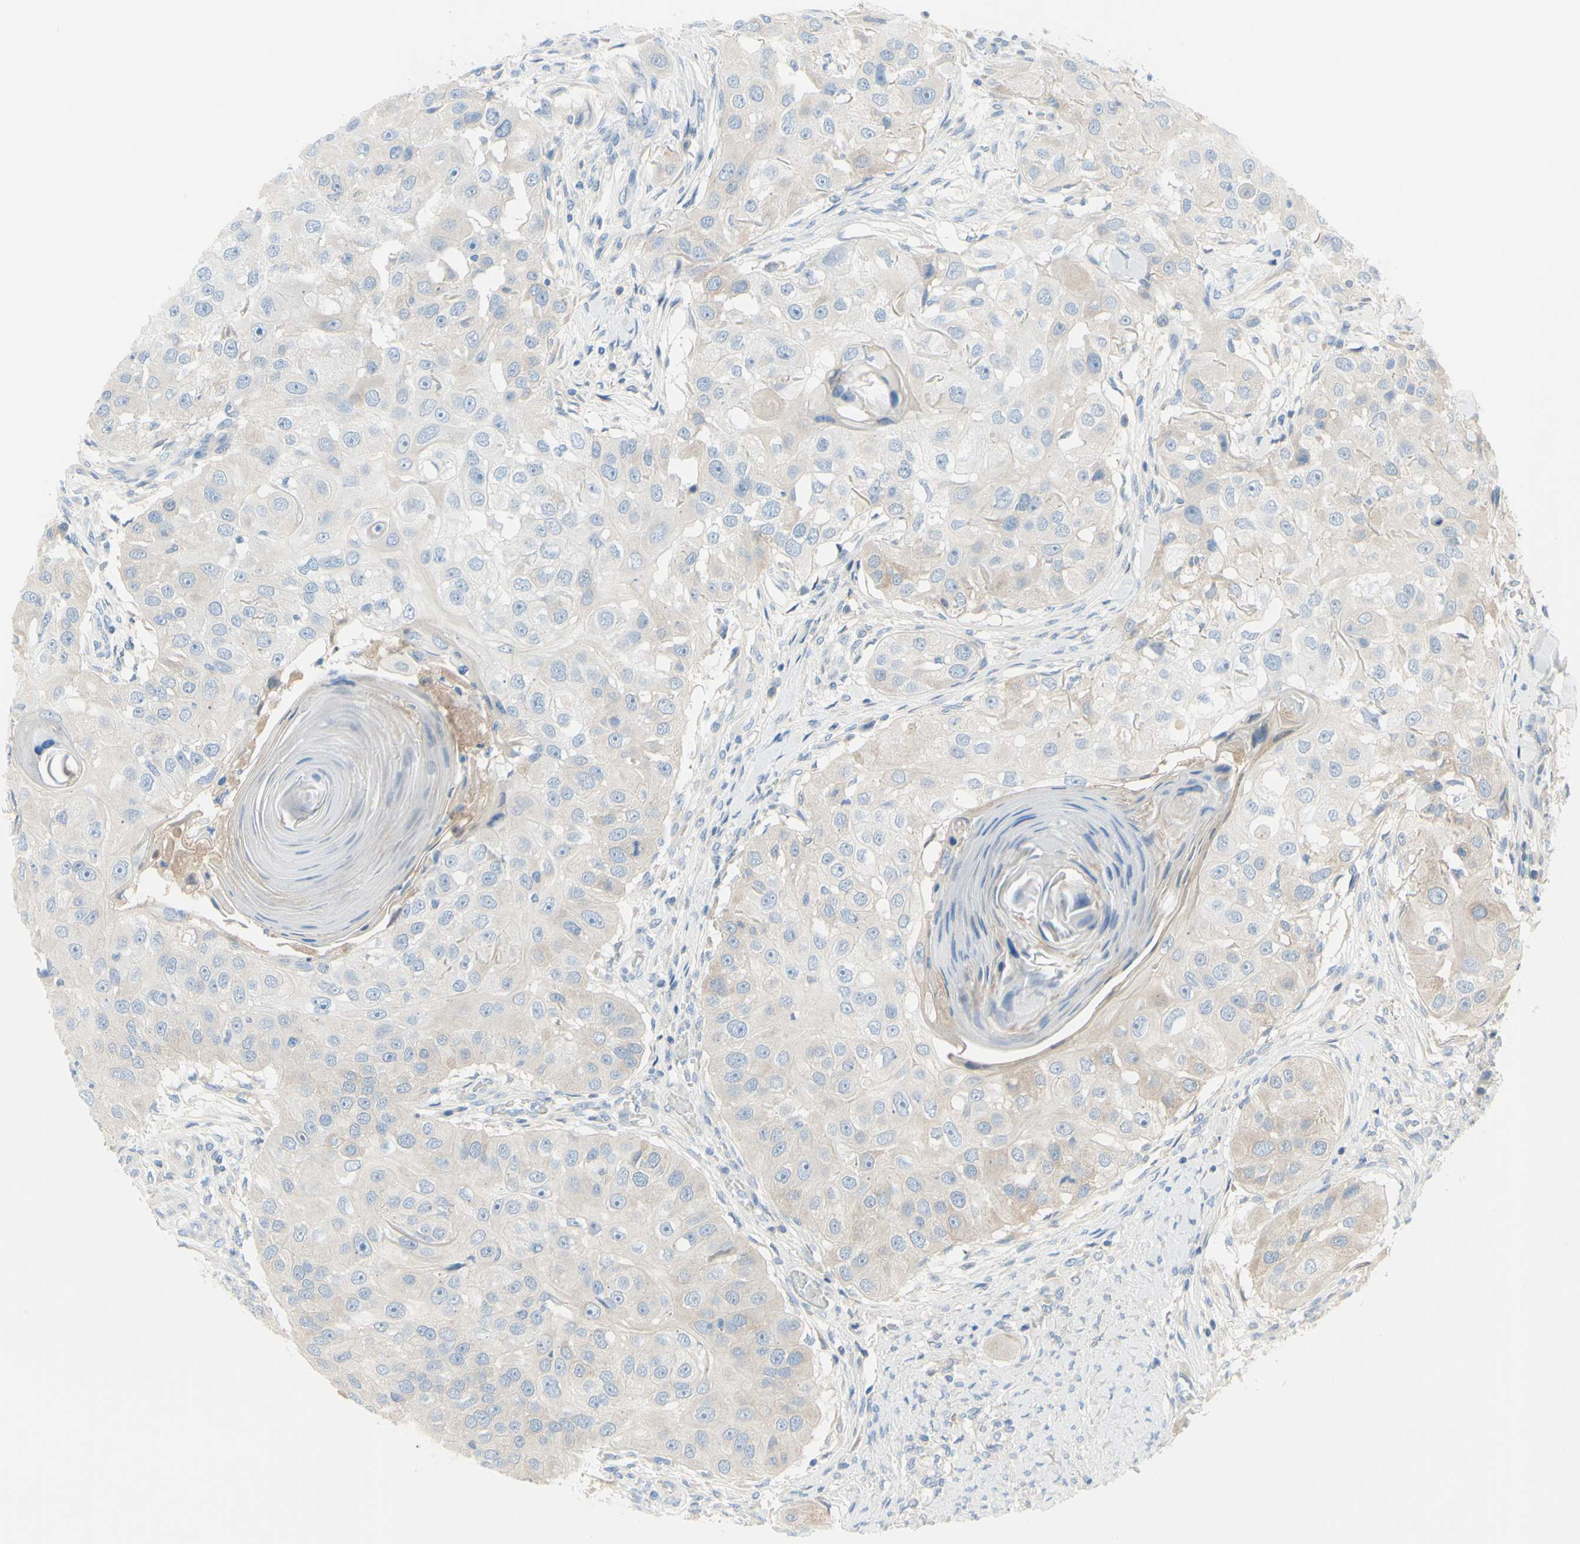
{"staining": {"intensity": "negative", "quantity": "none", "location": "none"}, "tissue": "head and neck cancer", "cell_type": "Tumor cells", "image_type": "cancer", "snomed": [{"axis": "morphology", "description": "Normal tissue, NOS"}, {"axis": "morphology", "description": "Squamous cell carcinoma, NOS"}, {"axis": "topography", "description": "Skeletal muscle"}, {"axis": "topography", "description": "Head-Neck"}], "caption": "This is an immunohistochemistry micrograph of human head and neck cancer. There is no staining in tumor cells.", "gene": "FDFT1", "patient": {"sex": "male", "age": 51}}